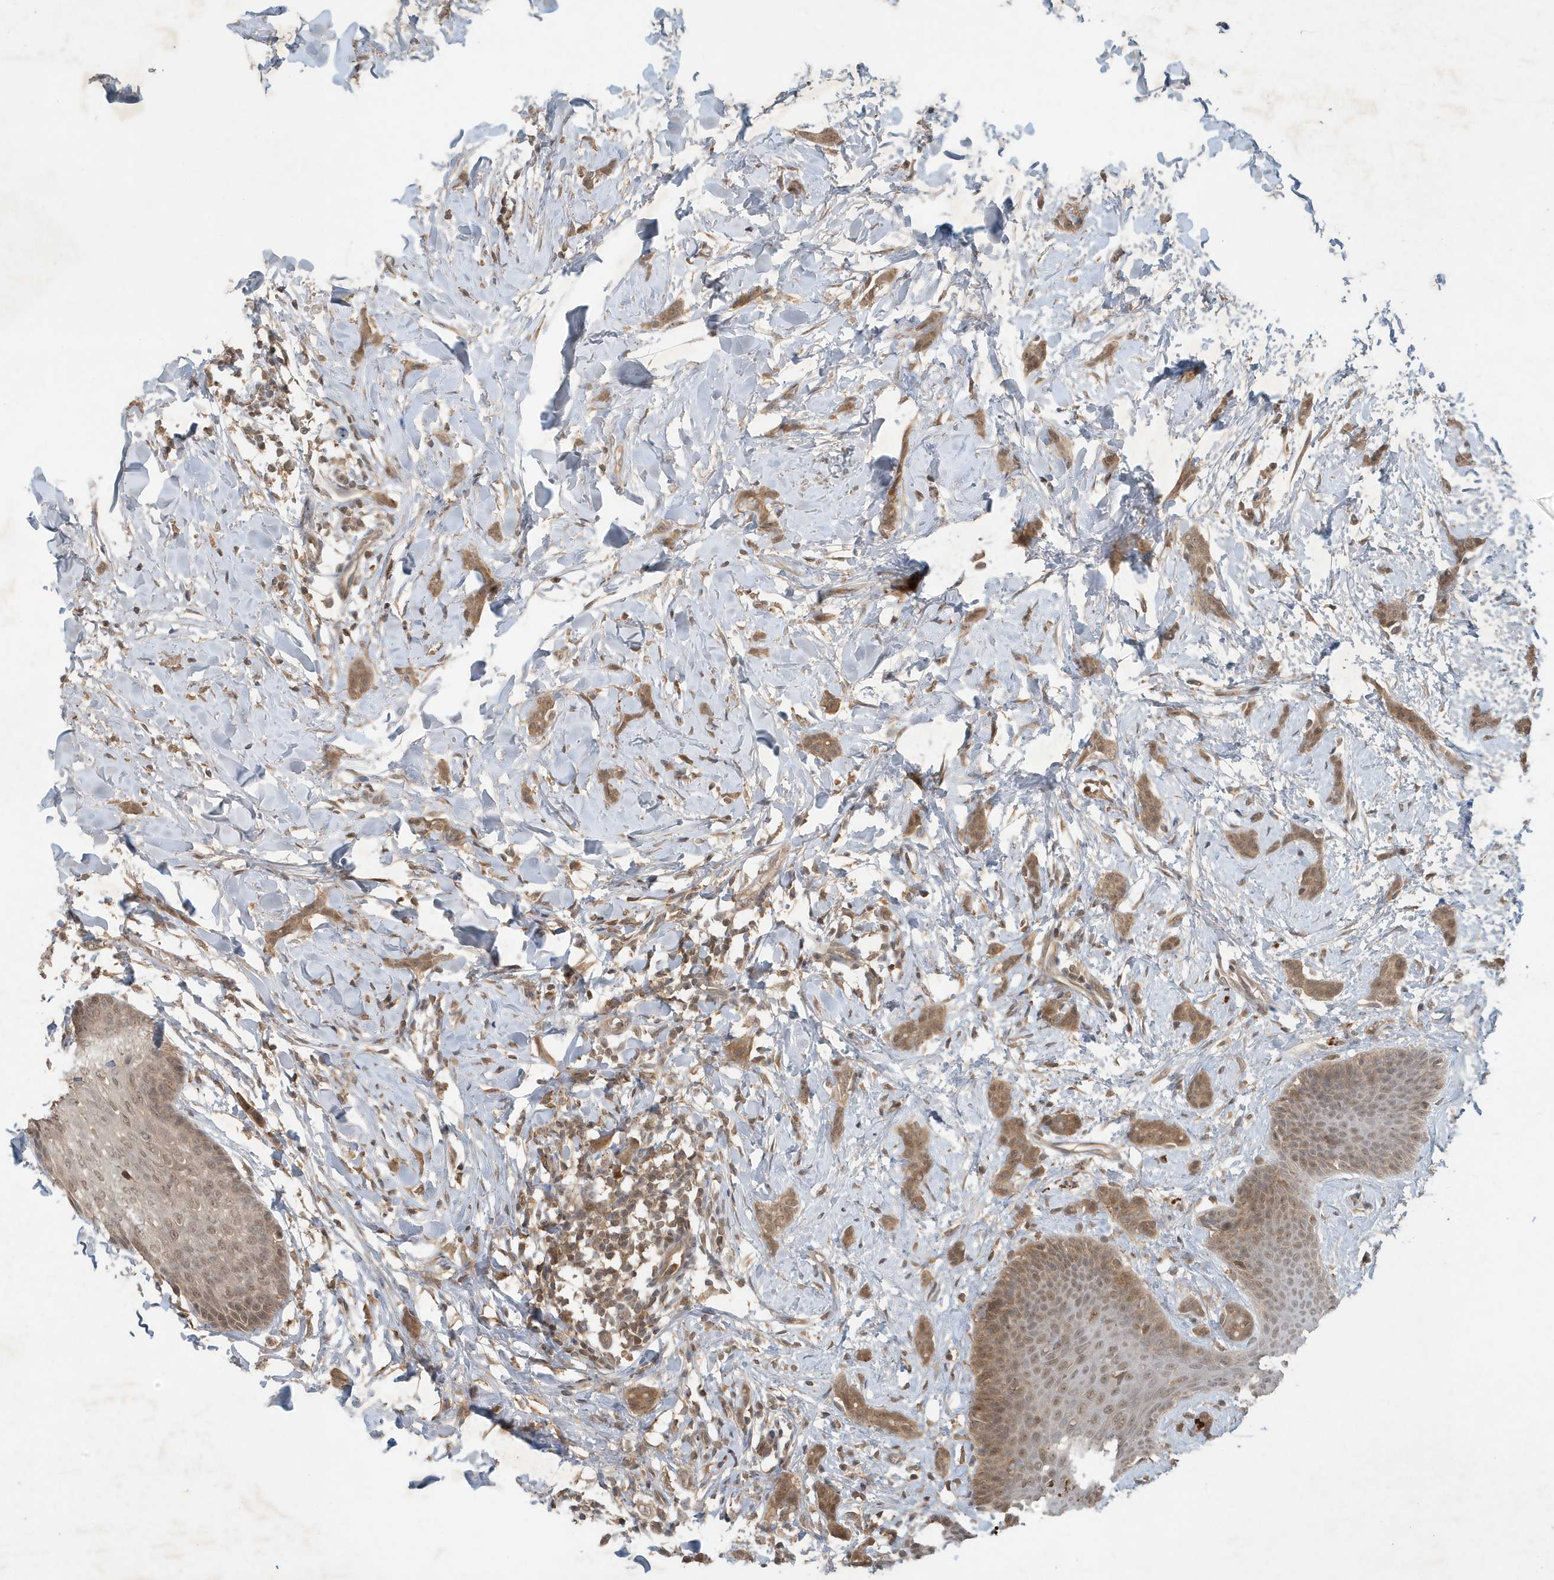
{"staining": {"intensity": "moderate", "quantity": ">75%", "location": "cytoplasmic/membranous"}, "tissue": "breast cancer", "cell_type": "Tumor cells", "image_type": "cancer", "snomed": [{"axis": "morphology", "description": "Lobular carcinoma"}, {"axis": "topography", "description": "Skin"}, {"axis": "topography", "description": "Breast"}], "caption": "There is medium levels of moderate cytoplasmic/membranous staining in tumor cells of lobular carcinoma (breast), as demonstrated by immunohistochemical staining (brown color).", "gene": "ABCB9", "patient": {"sex": "female", "age": 46}}